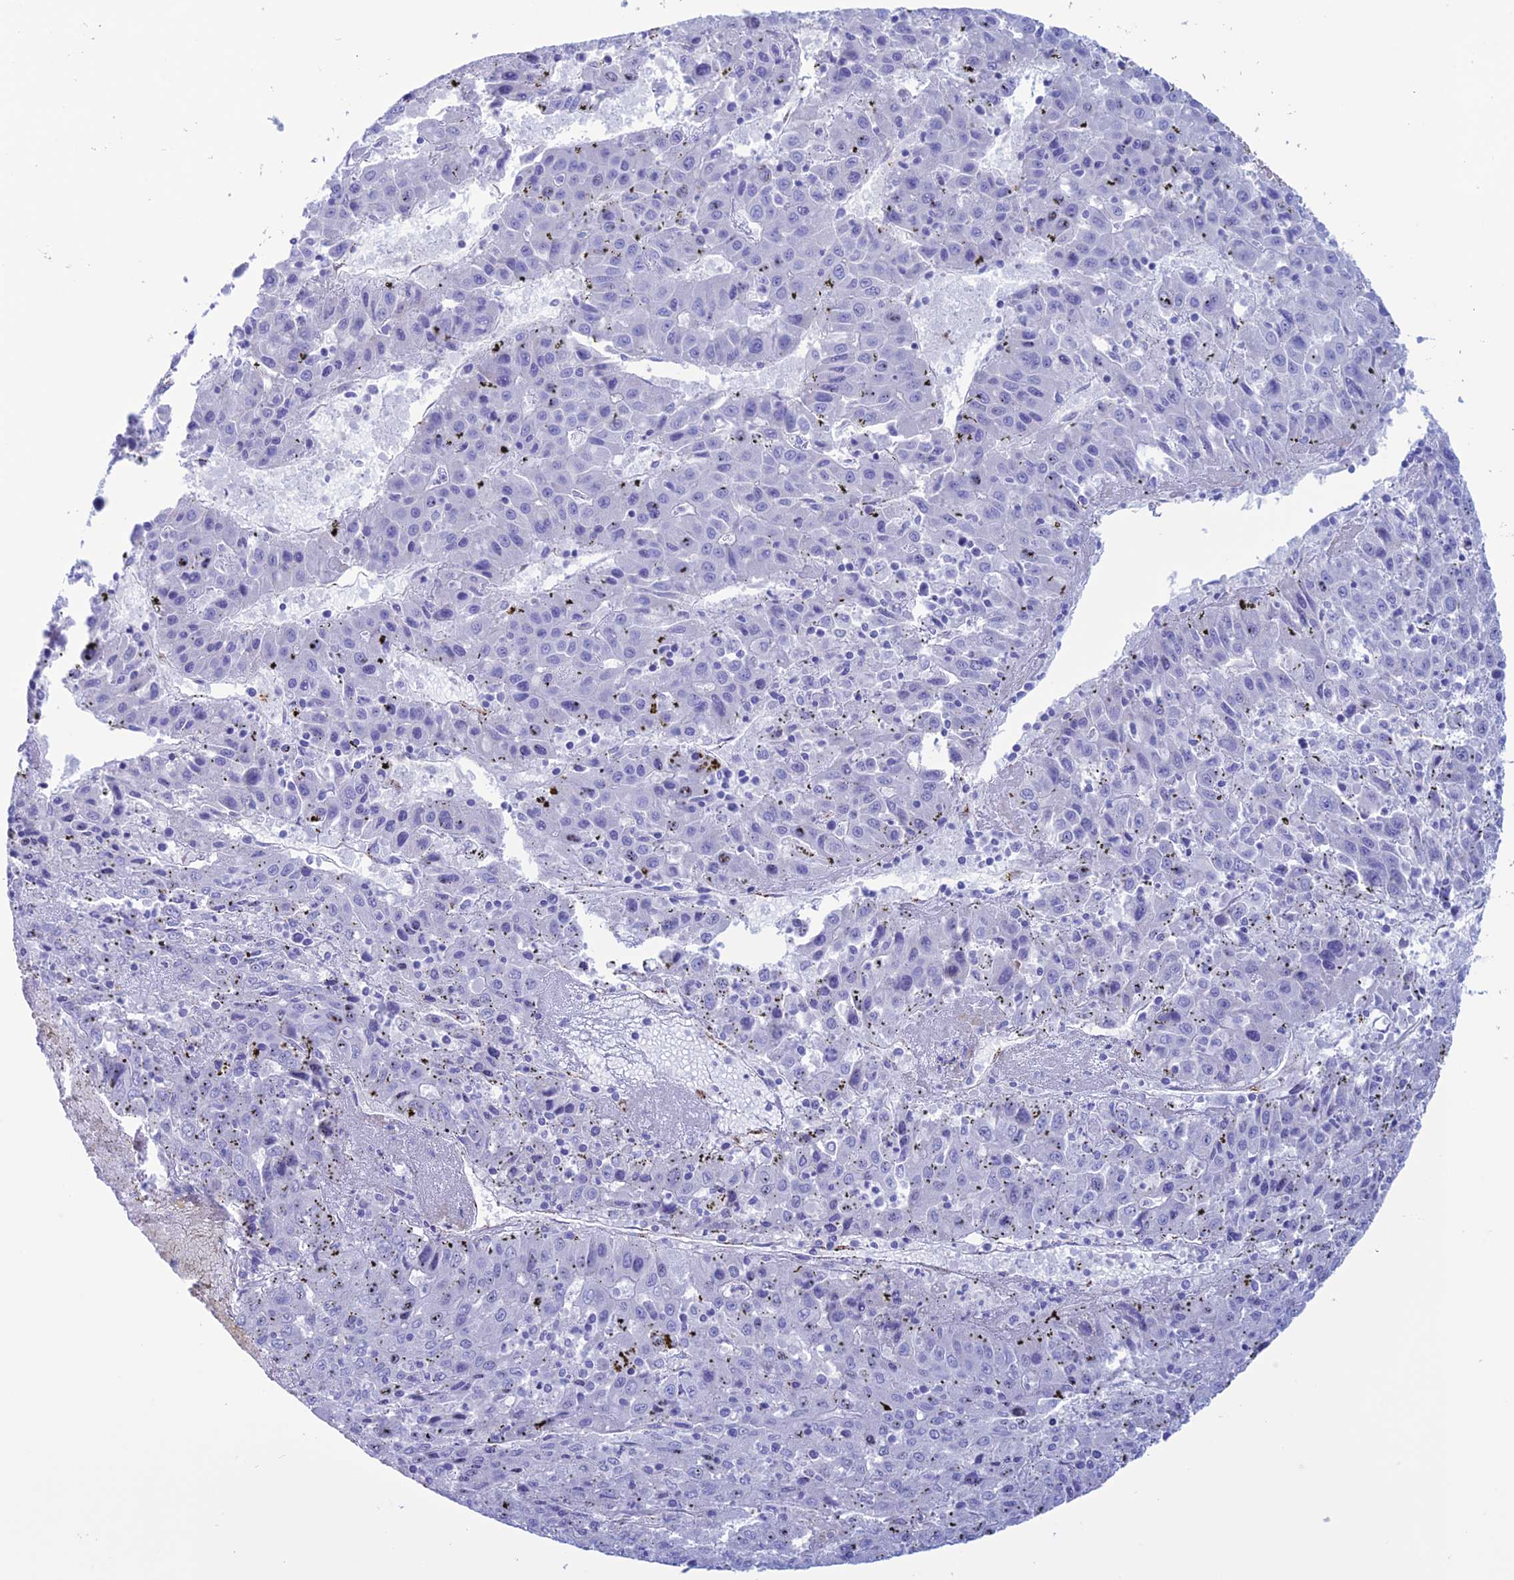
{"staining": {"intensity": "negative", "quantity": "none", "location": "none"}, "tissue": "liver cancer", "cell_type": "Tumor cells", "image_type": "cancer", "snomed": [{"axis": "morphology", "description": "Carcinoma, Hepatocellular, NOS"}, {"axis": "topography", "description": "Liver"}], "caption": "Liver hepatocellular carcinoma was stained to show a protein in brown. There is no significant expression in tumor cells. (Stains: DAB (3,3'-diaminobenzidine) immunohistochemistry with hematoxylin counter stain, Microscopy: brightfield microscopy at high magnification).", "gene": "CDC42EP5", "patient": {"sex": "female", "age": 53}}